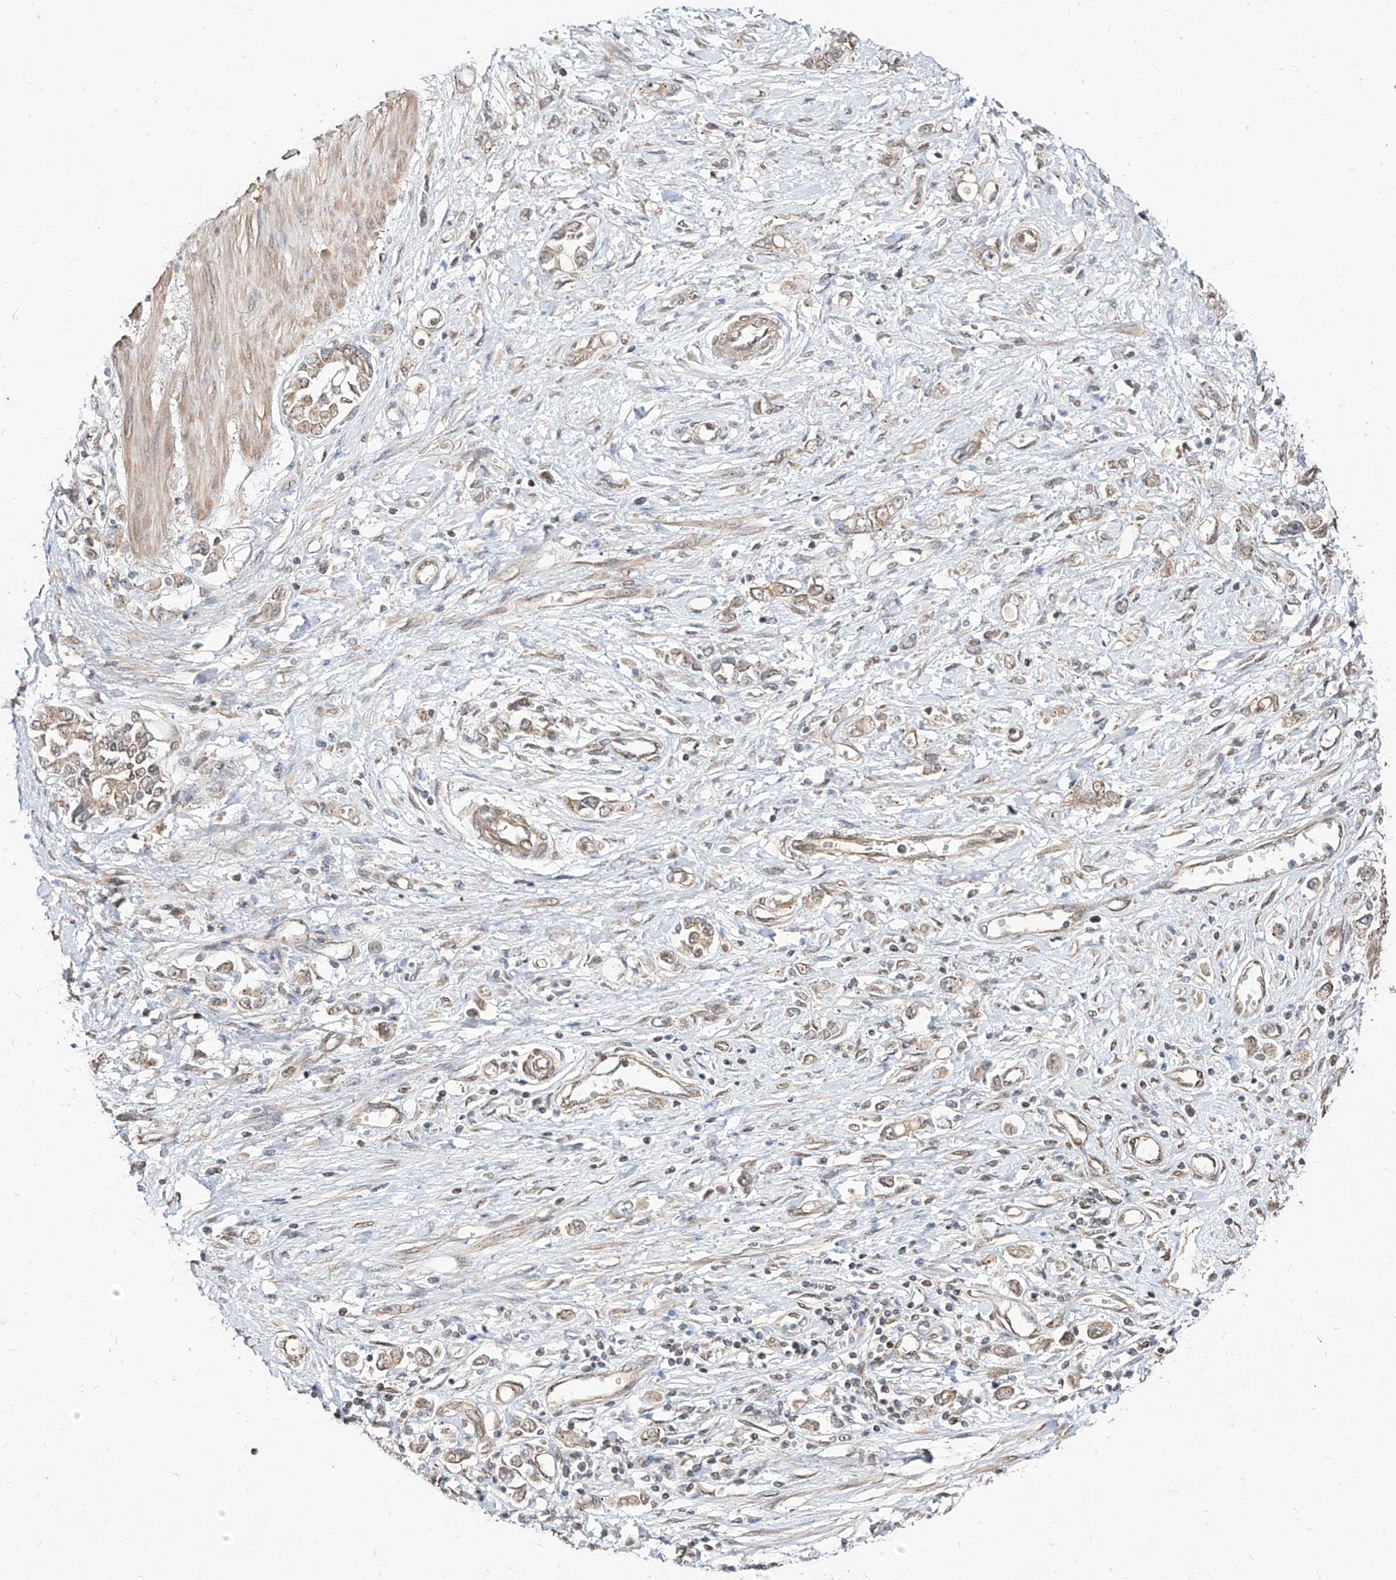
{"staining": {"intensity": "weak", "quantity": ">75%", "location": "cytoplasmic/membranous"}, "tissue": "stomach cancer", "cell_type": "Tumor cells", "image_type": "cancer", "snomed": [{"axis": "morphology", "description": "Adenocarcinoma, NOS"}, {"axis": "topography", "description": "Stomach"}], "caption": "Tumor cells display low levels of weak cytoplasmic/membranous staining in approximately >75% of cells in human stomach adenocarcinoma.", "gene": "C8orf82", "patient": {"sex": "female", "age": 76}}